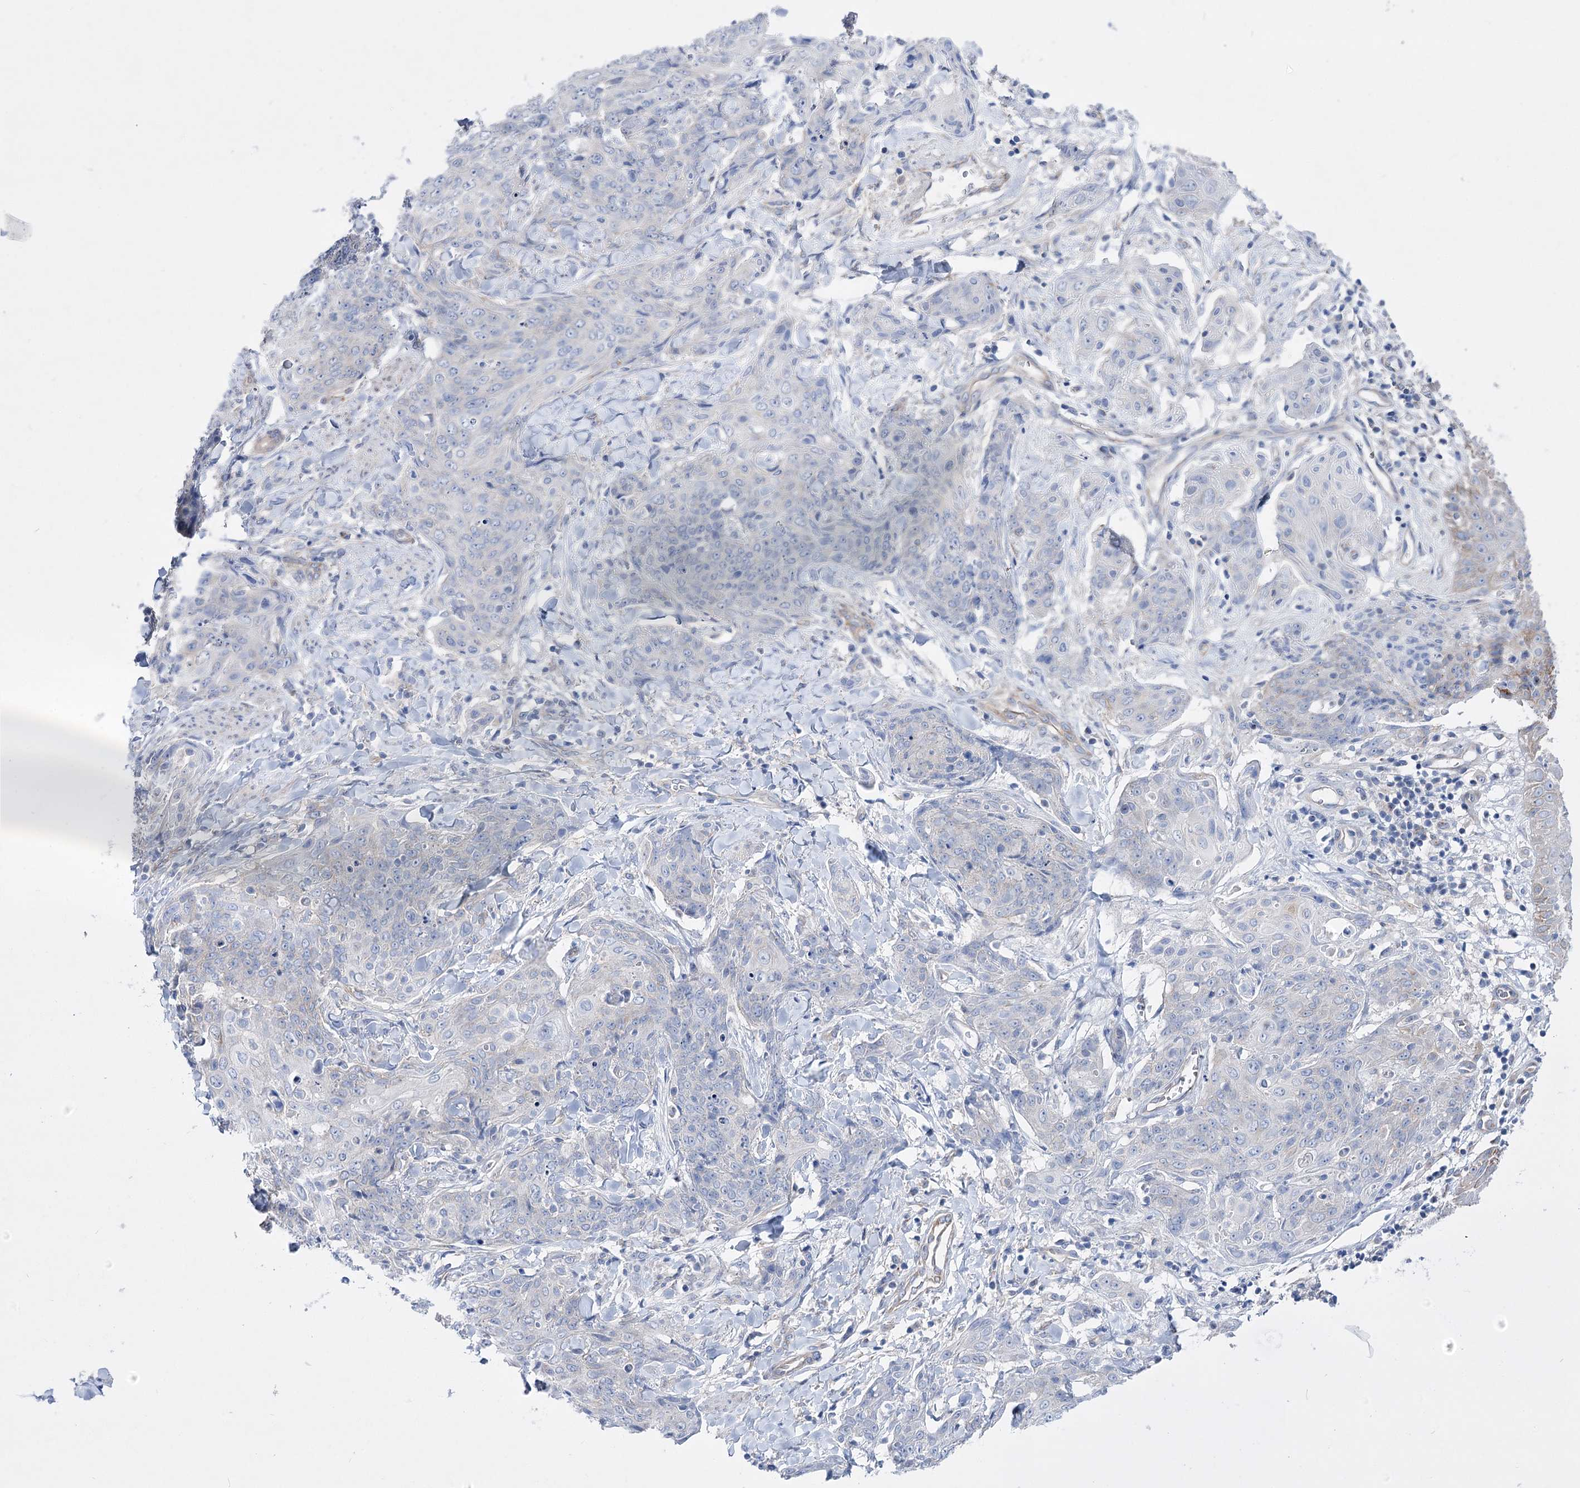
{"staining": {"intensity": "negative", "quantity": "none", "location": "none"}, "tissue": "skin cancer", "cell_type": "Tumor cells", "image_type": "cancer", "snomed": [{"axis": "morphology", "description": "Squamous cell carcinoma, NOS"}, {"axis": "topography", "description": "Skin"}, {"axis": "topography", "description": "Vulva"}], "caption": "This is an IHC photomicrograph of human skin cancer (squamous cell carcinoma). There is no positivity in tumor cells.", "gene": "LRRC34", "patient": {"sex": "female", "age": 85}}